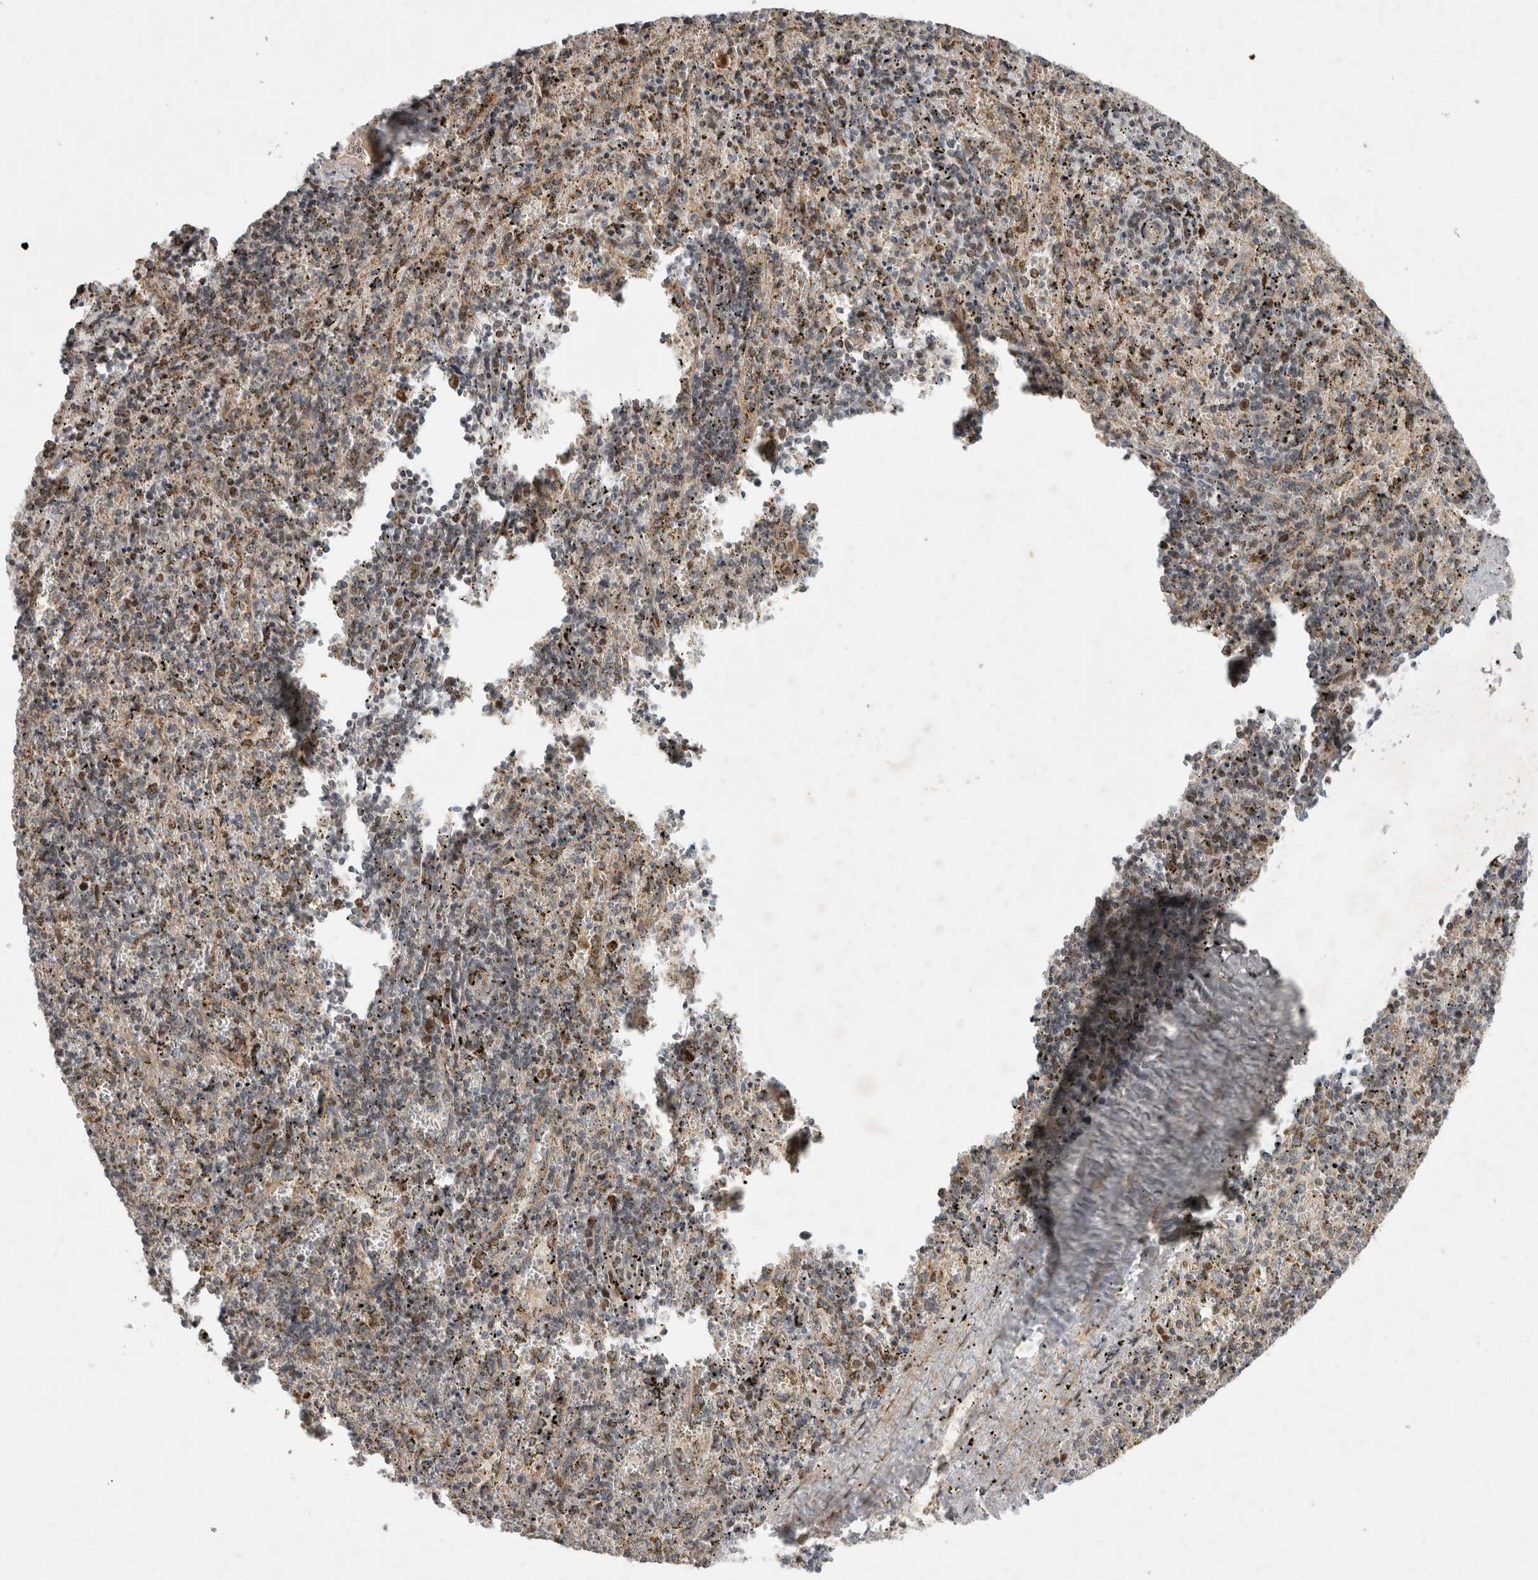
{"staining": {"intensity": "weak", "quantity": "25%-75%", "location": "nuclear"}, "tissue": "spleen", "cell_type": "Cells in red pulp", "image_type": "normal", "snomed": [{"axis": "morphology", "description": "Normal tissue, NOS"}, {"axis": "topography", "description": "Spleen"}], "caption": "DAB immunohistochemical staining of normal spleen displays weak nuclear protein positivity in about 25%-75% of cells in red pulp.", "gene": "INSRR", "patient": {"sex": "male", "age": 11}}